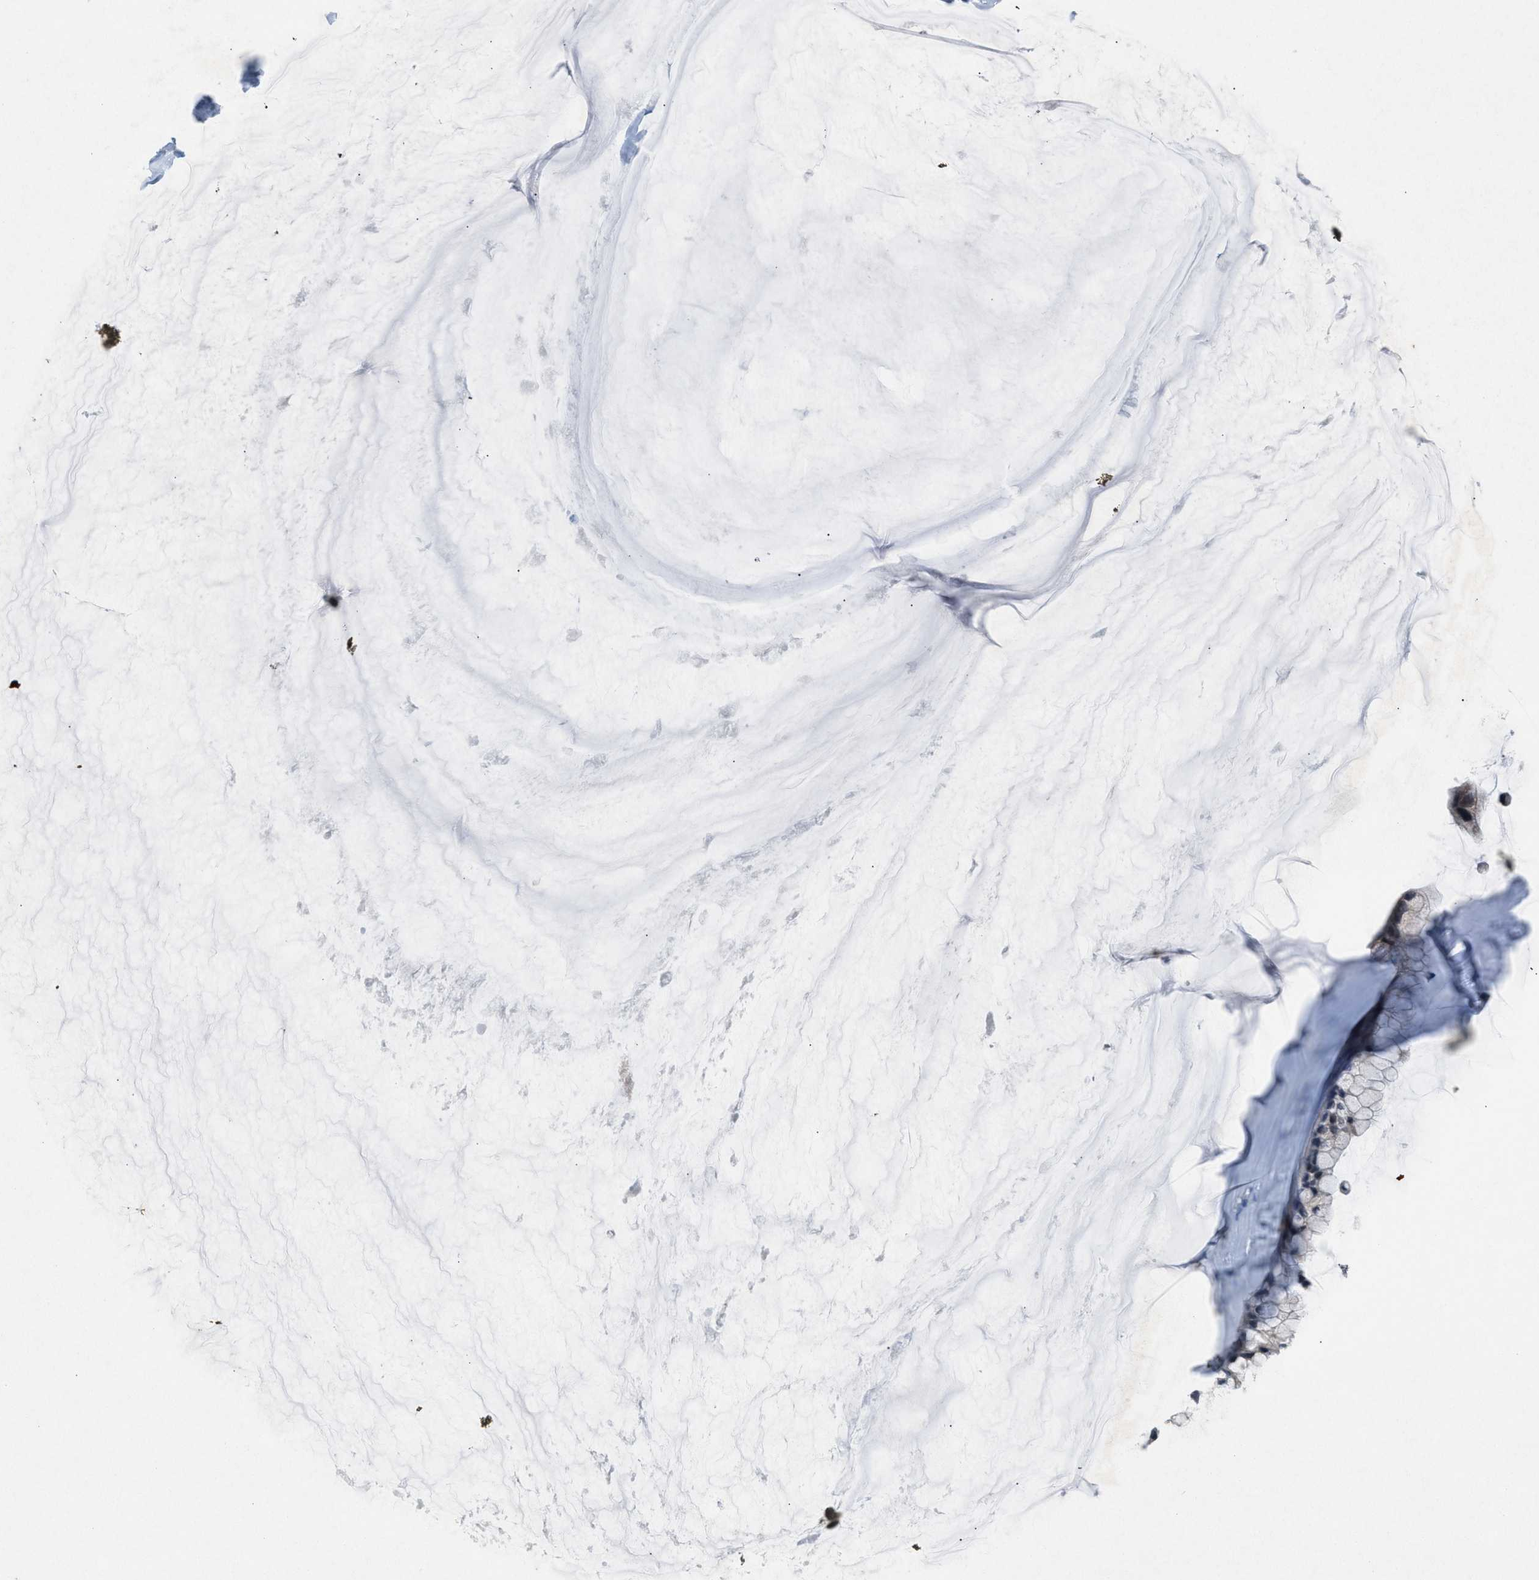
{"staining": {"intensity": "negative", "quantity": "none", "location": "none"}, "tissue": "ovarian cancer", "cell_type": "Tumor cells", "image_type": "cancer", "snomed": [{"axis": "morphology", "description": "Cystadenocarcinoma, mucinous, NOS"}, {"axis": "topography", "description": "Ovary"}], "caption": "Tumor cells are negative for protein expression in human ovarian cancer (mucinous cystadenocarcinoma). Nuclei are stained in blue.", "gene": "ANAPC11", "patient": {"sex": "female", "age": 39}}